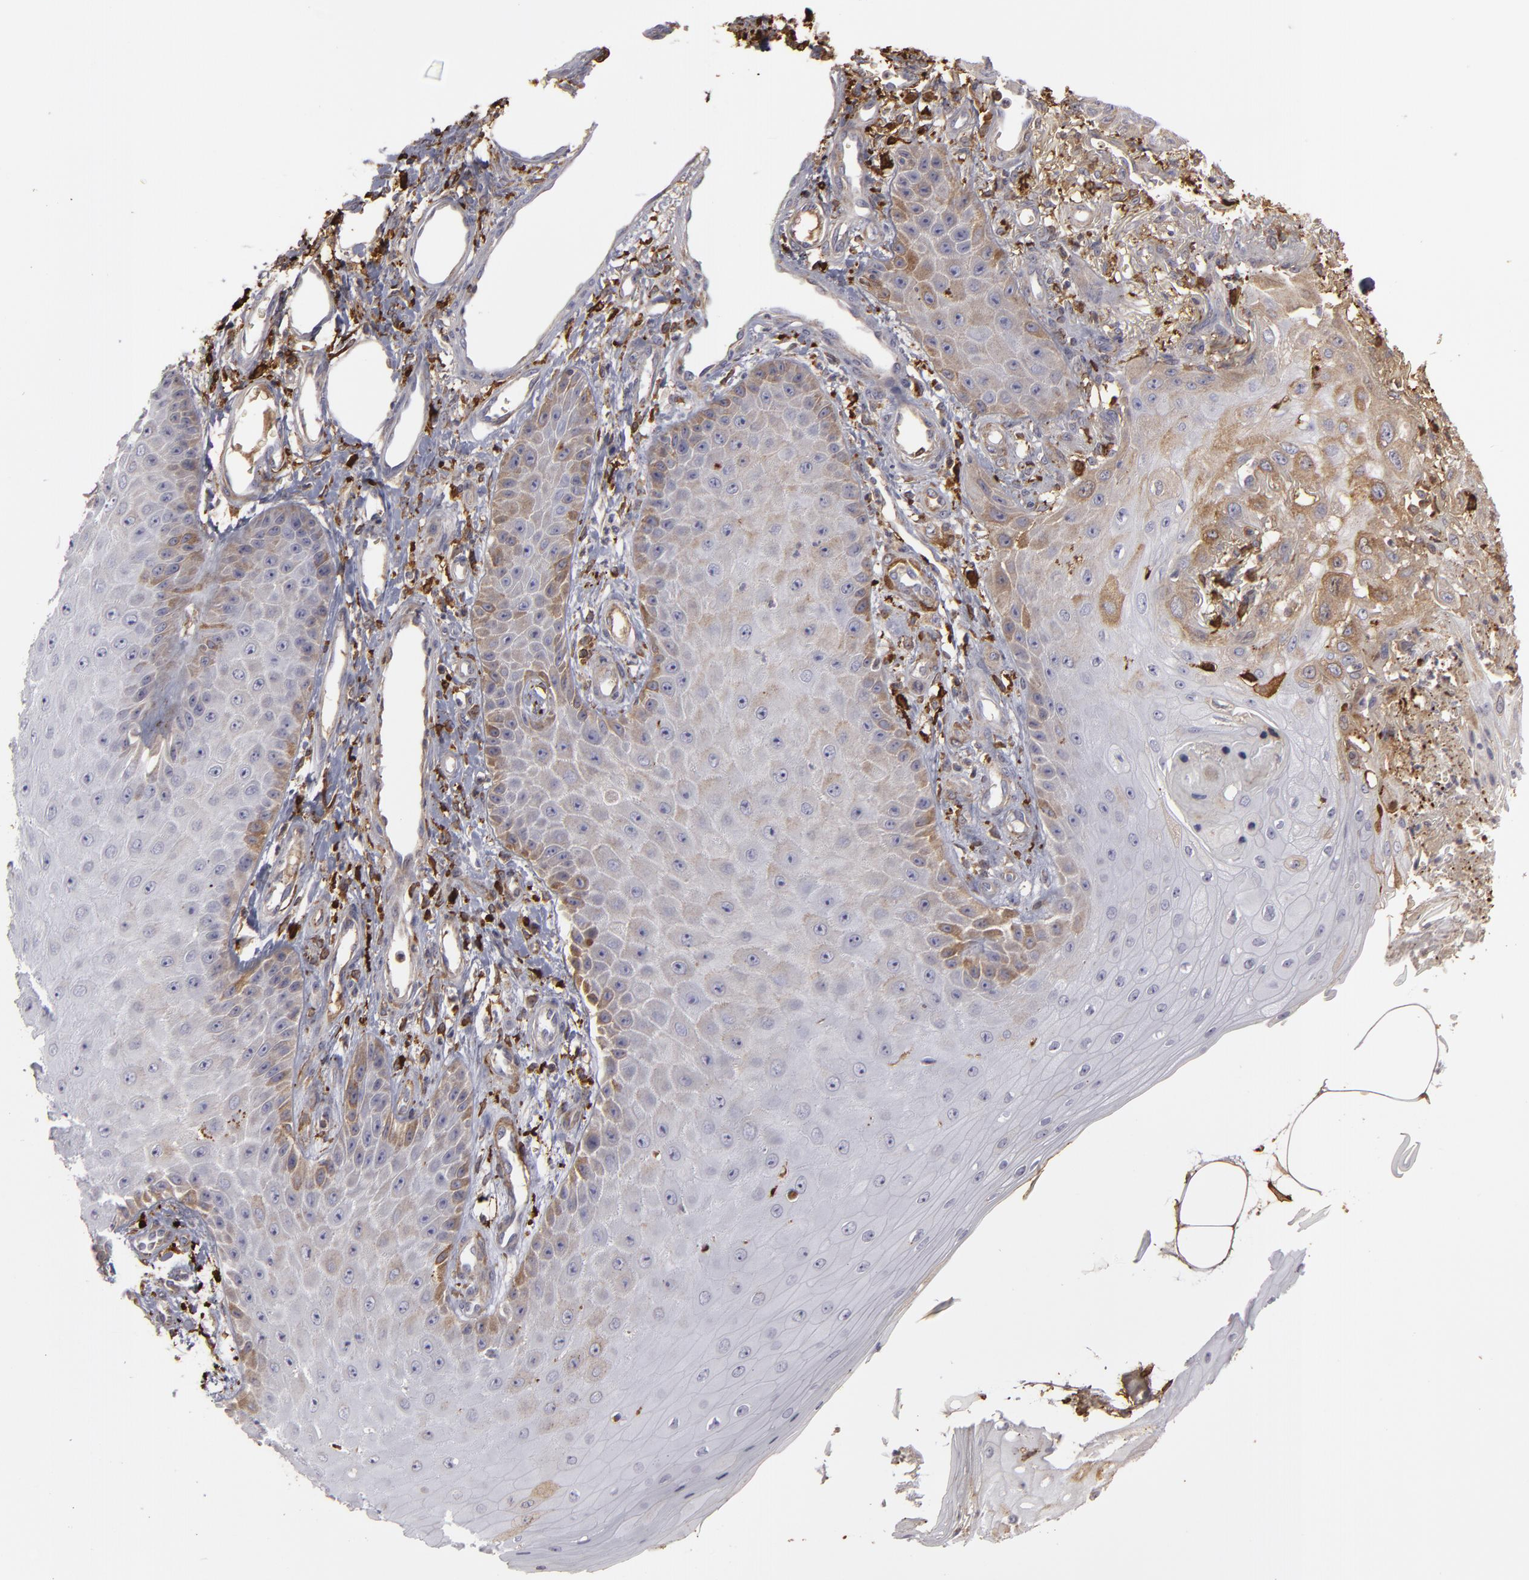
{"staining": {"intensity": "moderate", "quantity": "25%-75%", "location": "cytoplasmic/membranous"}, "tissue": "skin cancer", "cell_type": "Tumor cells", "image_type": "cancer", "snomed": [{"axis": "morphology", "description": "Squamous cell carcinoma, NOS"}, {"axis": "topography", "description": "Skin"}], "caption": "The image displays immunohistochemical staining of skin cancer (squamous cell carcinoma). There is moderate cytoplasmic/membranous staining is identified in about 25%-75% of tumor cells.", "gene": "ODC1", "patient": {"sex": "female", "age": 40}}